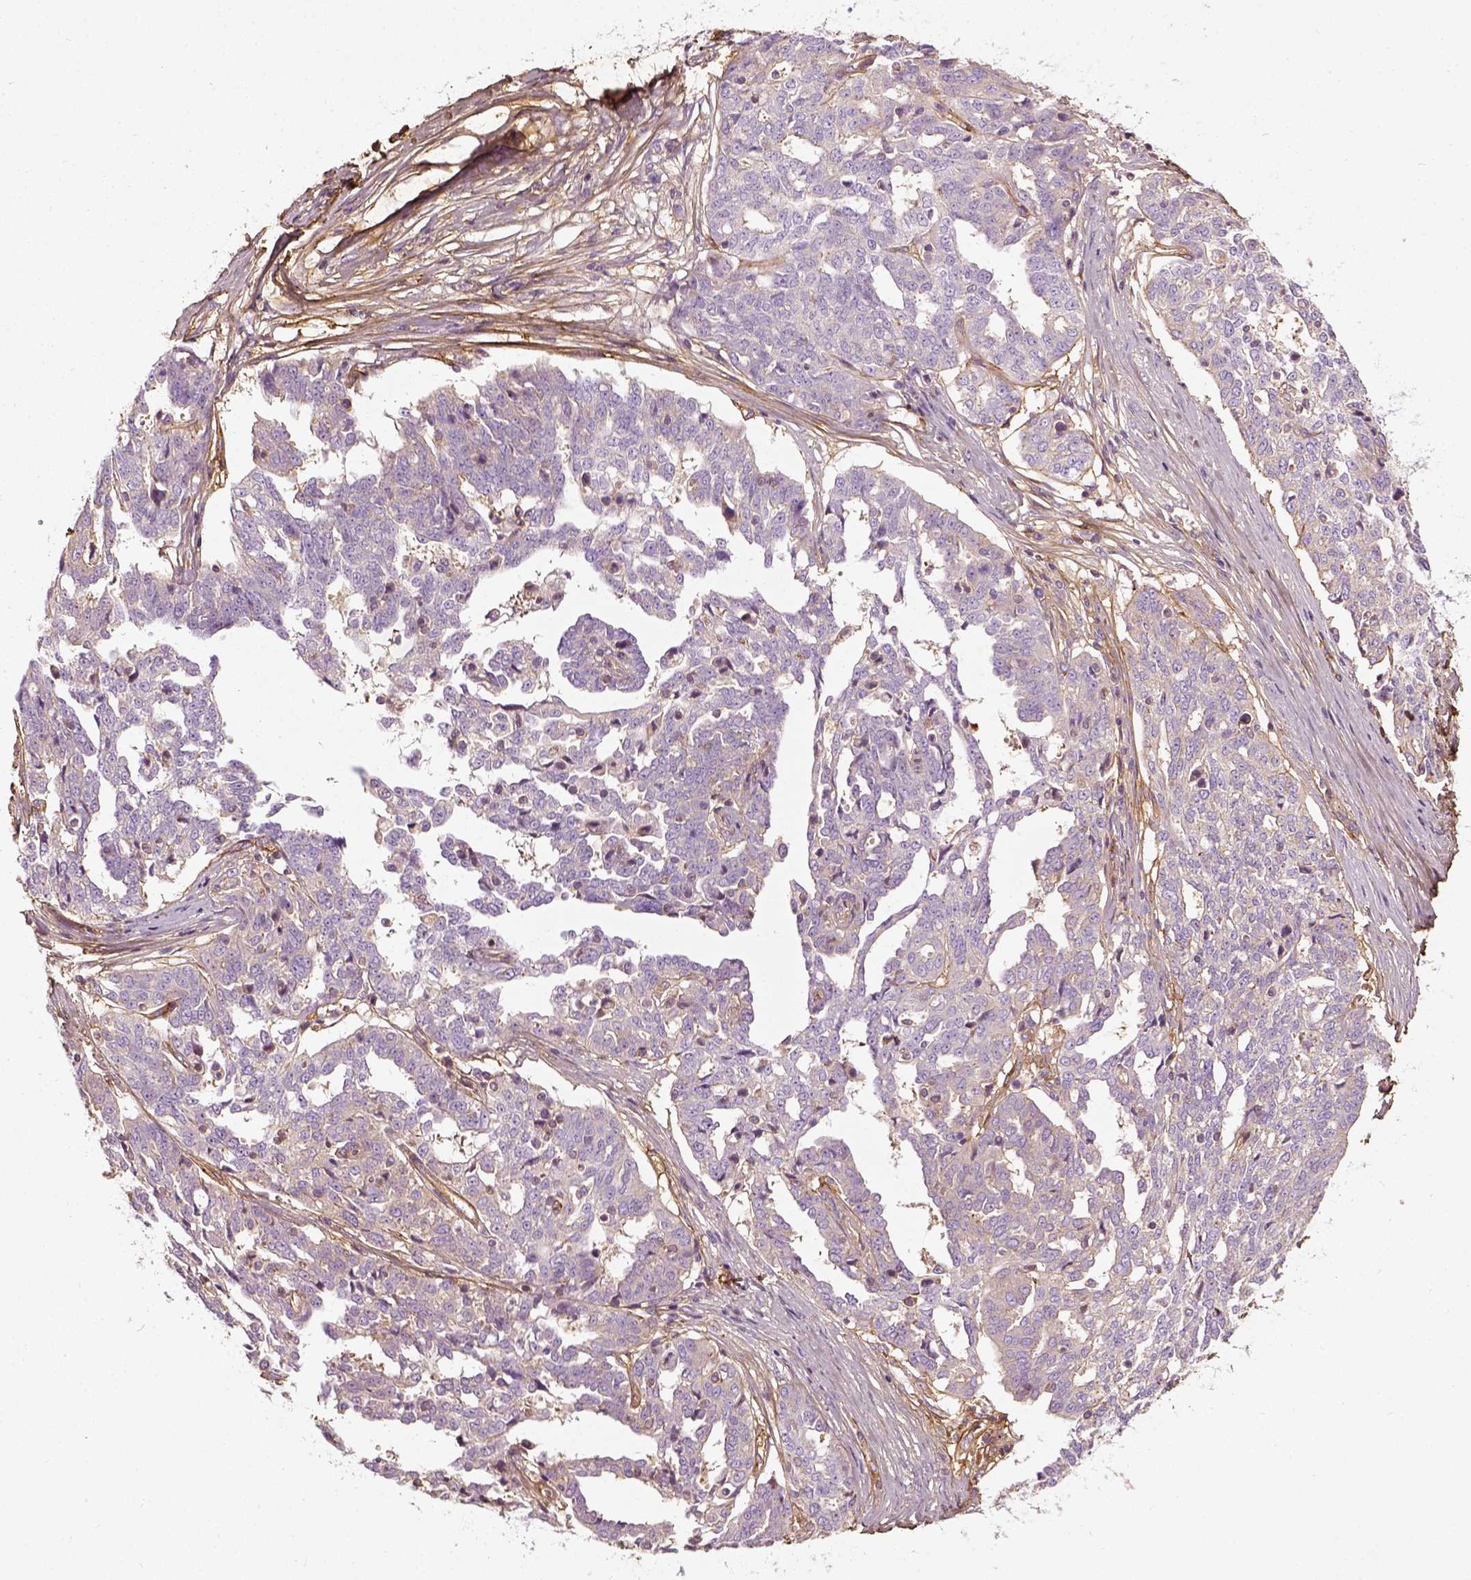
{"staining": {"intensity": "weak", "quantity": "25%-75%", "location": "cytoplasmic/membranous"}, "tissue": "ovarian cancer", "cell_type": "Tumor cells", "image_type": "cancer", "snomed": [{"axis": "morphology", "description": "Cystadenocarcinoma, serous, NOS"}, {"axis": "topography", "description": "Ovary"}], "caption": "Protein expression analysis of serous cystadenocarcinoma (ovarian) demonstrates weak cytoplasmic/membranous expression in approximately 25%-75% of tumor cells.", "gene": "COL6A2", "patient": {"sex": "female", "age": 67}}